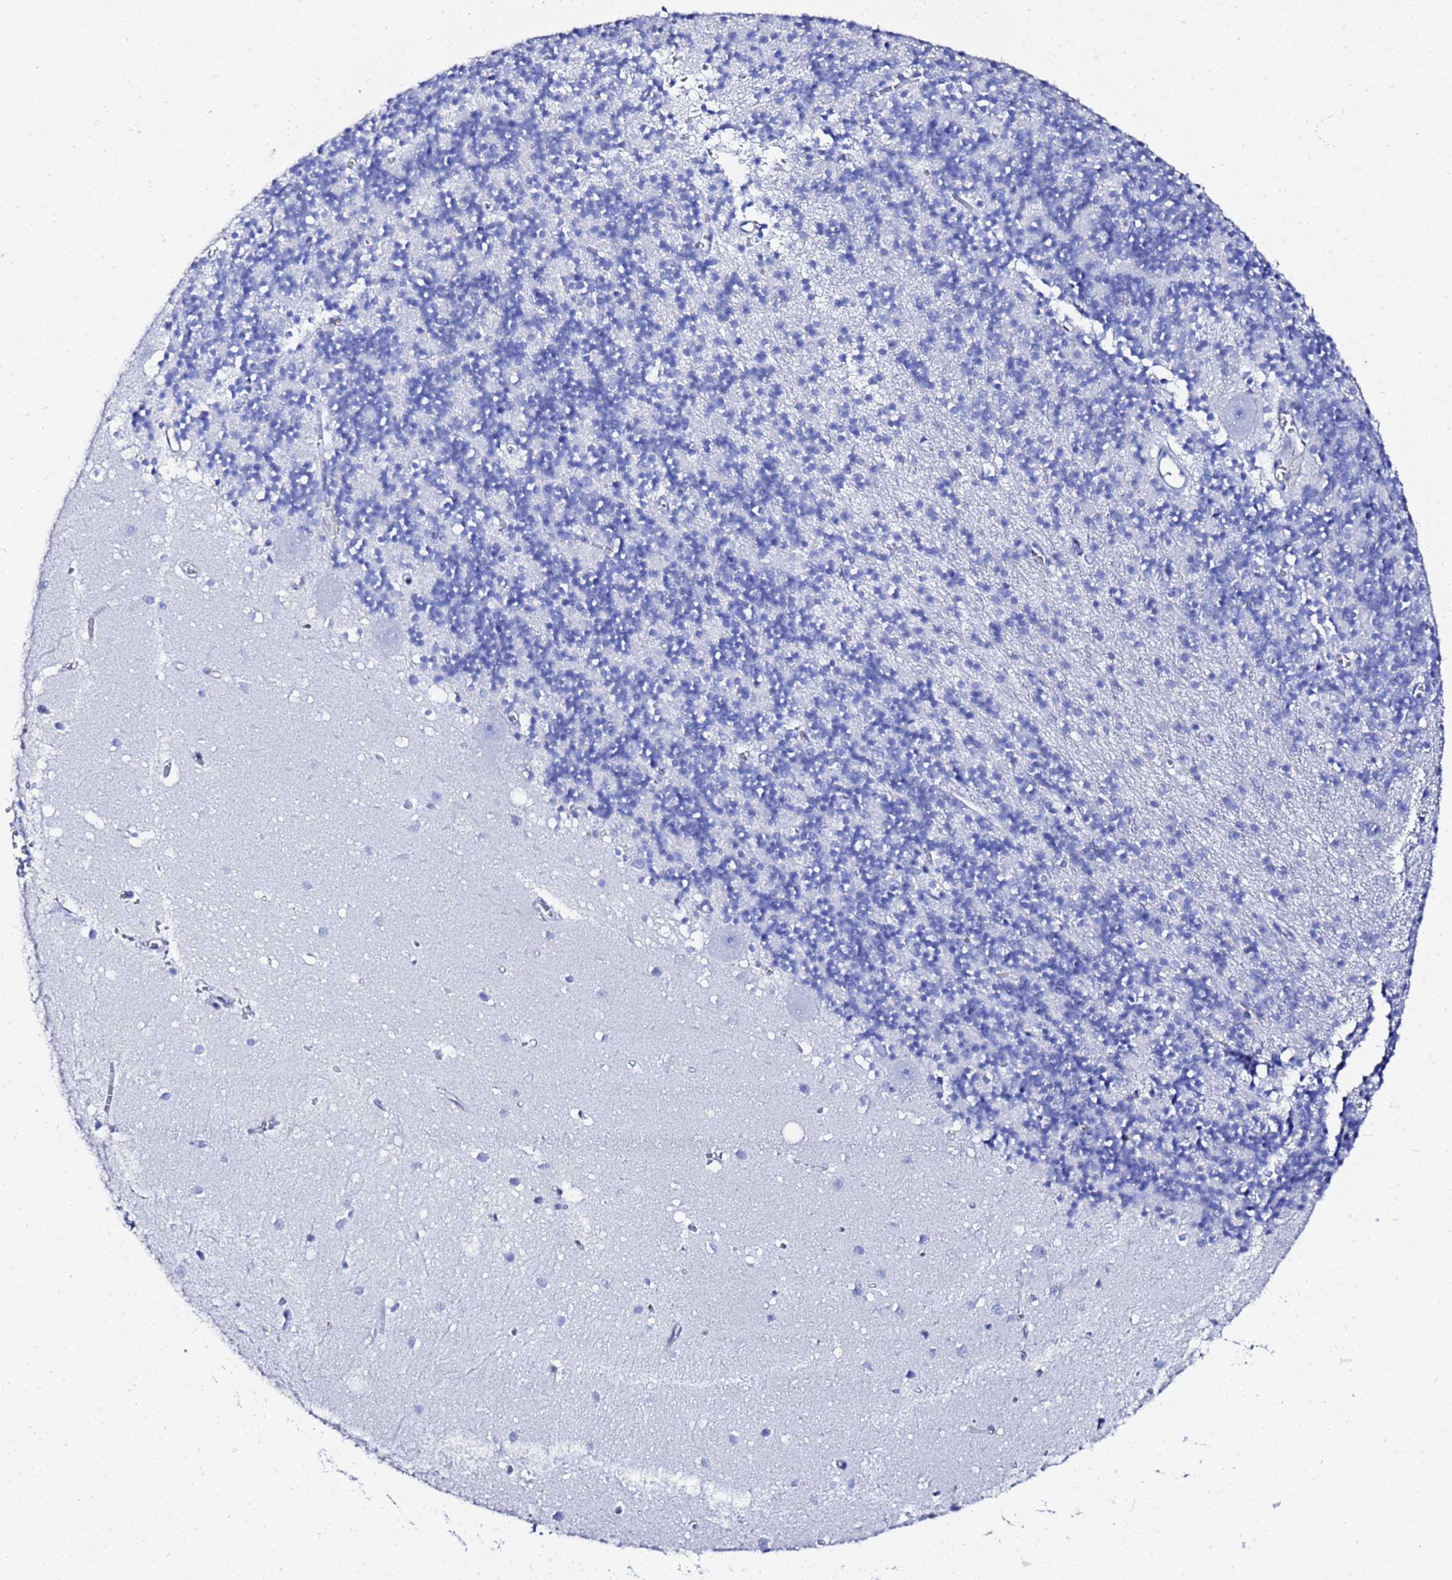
{"staining": {"intensity": "negative", "quantity": "none", "location": "none"}, "tissue": "cerebellum", "cell_type": "Cells in granular layer", "image_type": "normal", "snomed": [{"axis": "morphology", "description": "Normal tissue, NOS"}, {"axis": "topography", "description": "Cerebellum"}], "caption": "DAB (3,3'-diaminobenzidine) immunohistochemical staining of normal human cerebellum demonstrates no significant expression in cells in granular layer. (Immunohistochemistry, brightfield microscopy, high magnification).", "gene": "GGT1", "patient": {"sex": "male", "age": 54}}